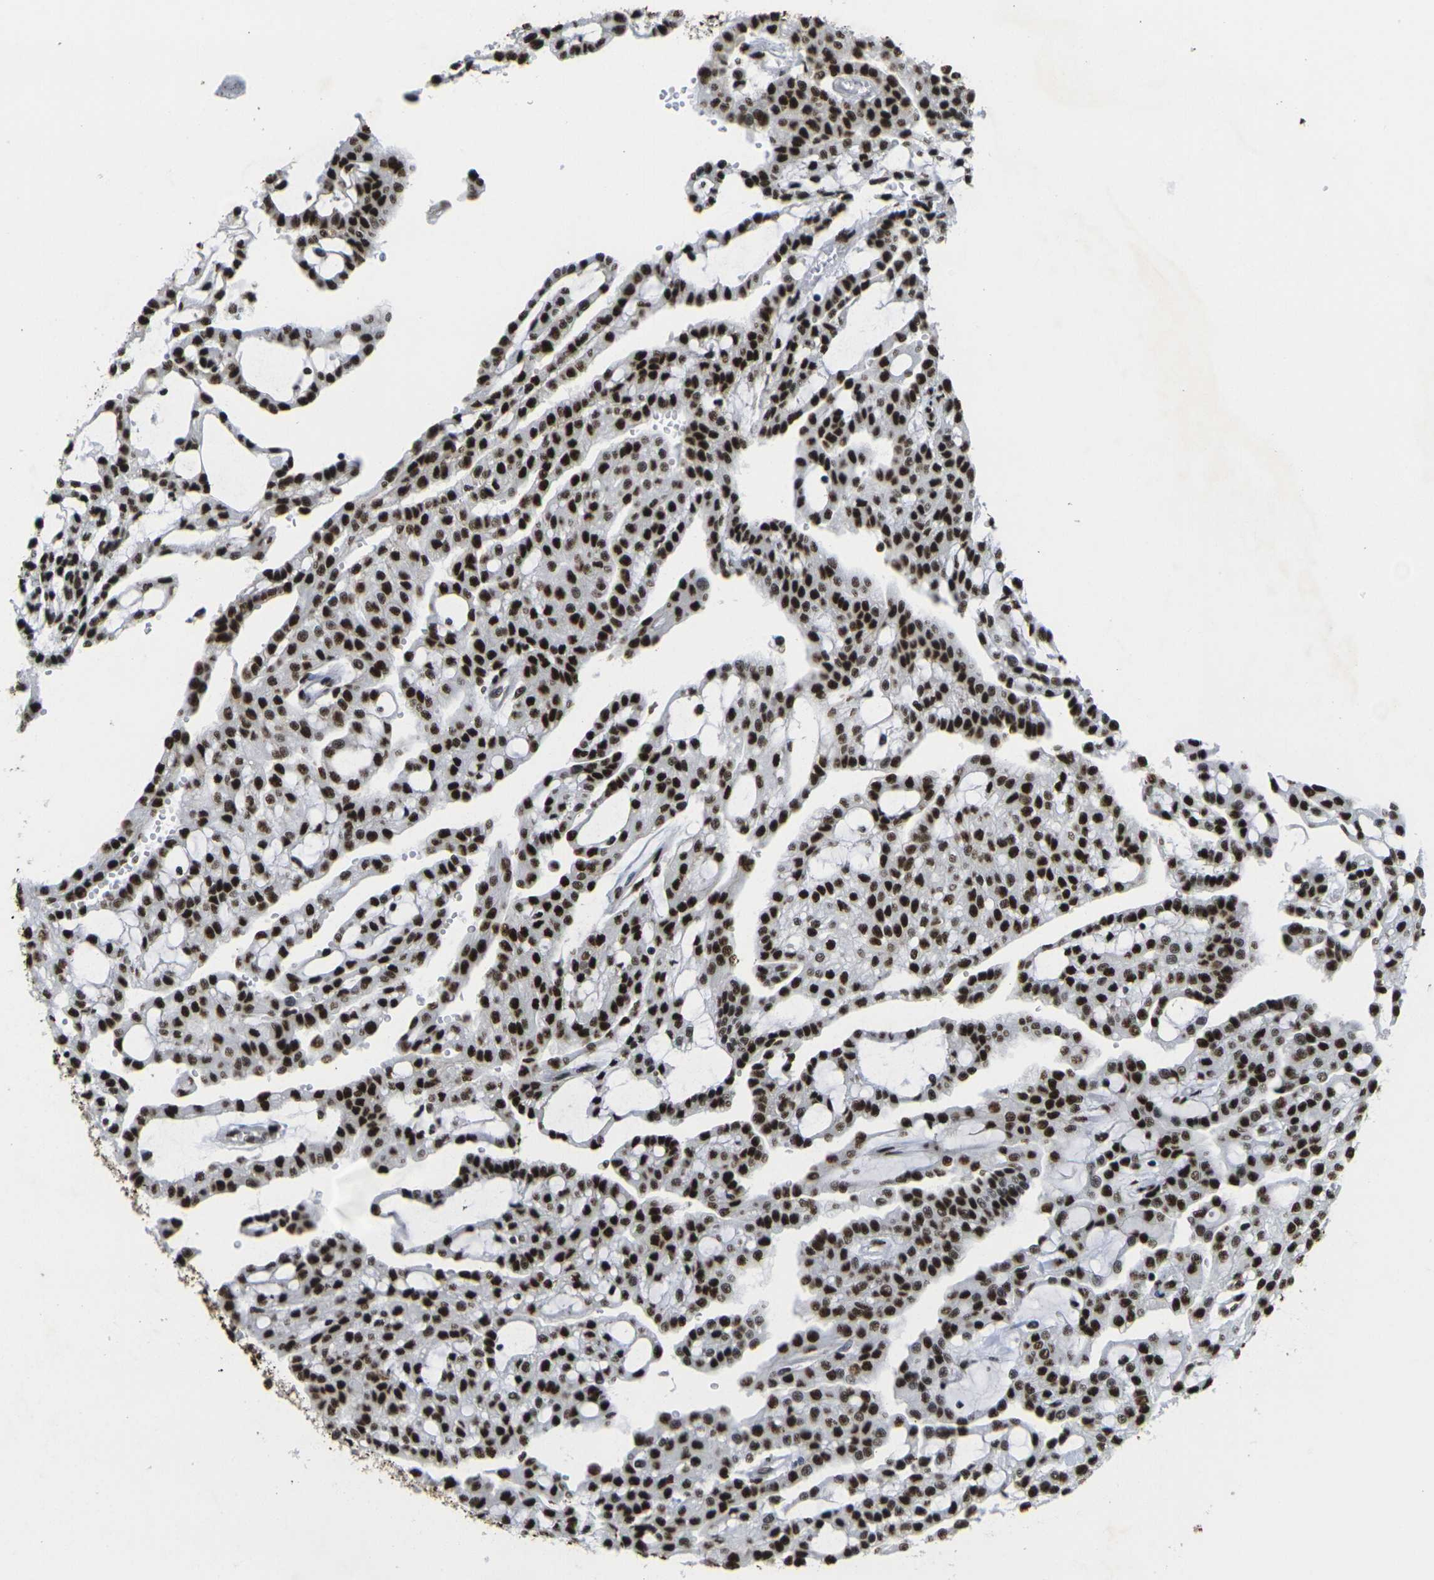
{"staining": {"intensity": "strong", "quantity": ">75%", "location": "nuclear"}, "tissue": "renal cancer", "cell_type": "Tumor cells", "image_type": "cancer", "snomed": [{"axis": "morphology", "description": "Adenocarcinoma, NOS"}, {"axis": "topography", "description": "Kidney"}], "caption": "An IHC micrograph of neoplastic tissue is shown. Protein staining in brown highlights strong nuclear positivity in adenocarcinoma (renal) within tumor cells. Immunohistochemistry stains the protein in brown and the nuclei are stained blue.", "gene": "SMARCC1", "patient": {"sex": "male", "age": 63}}